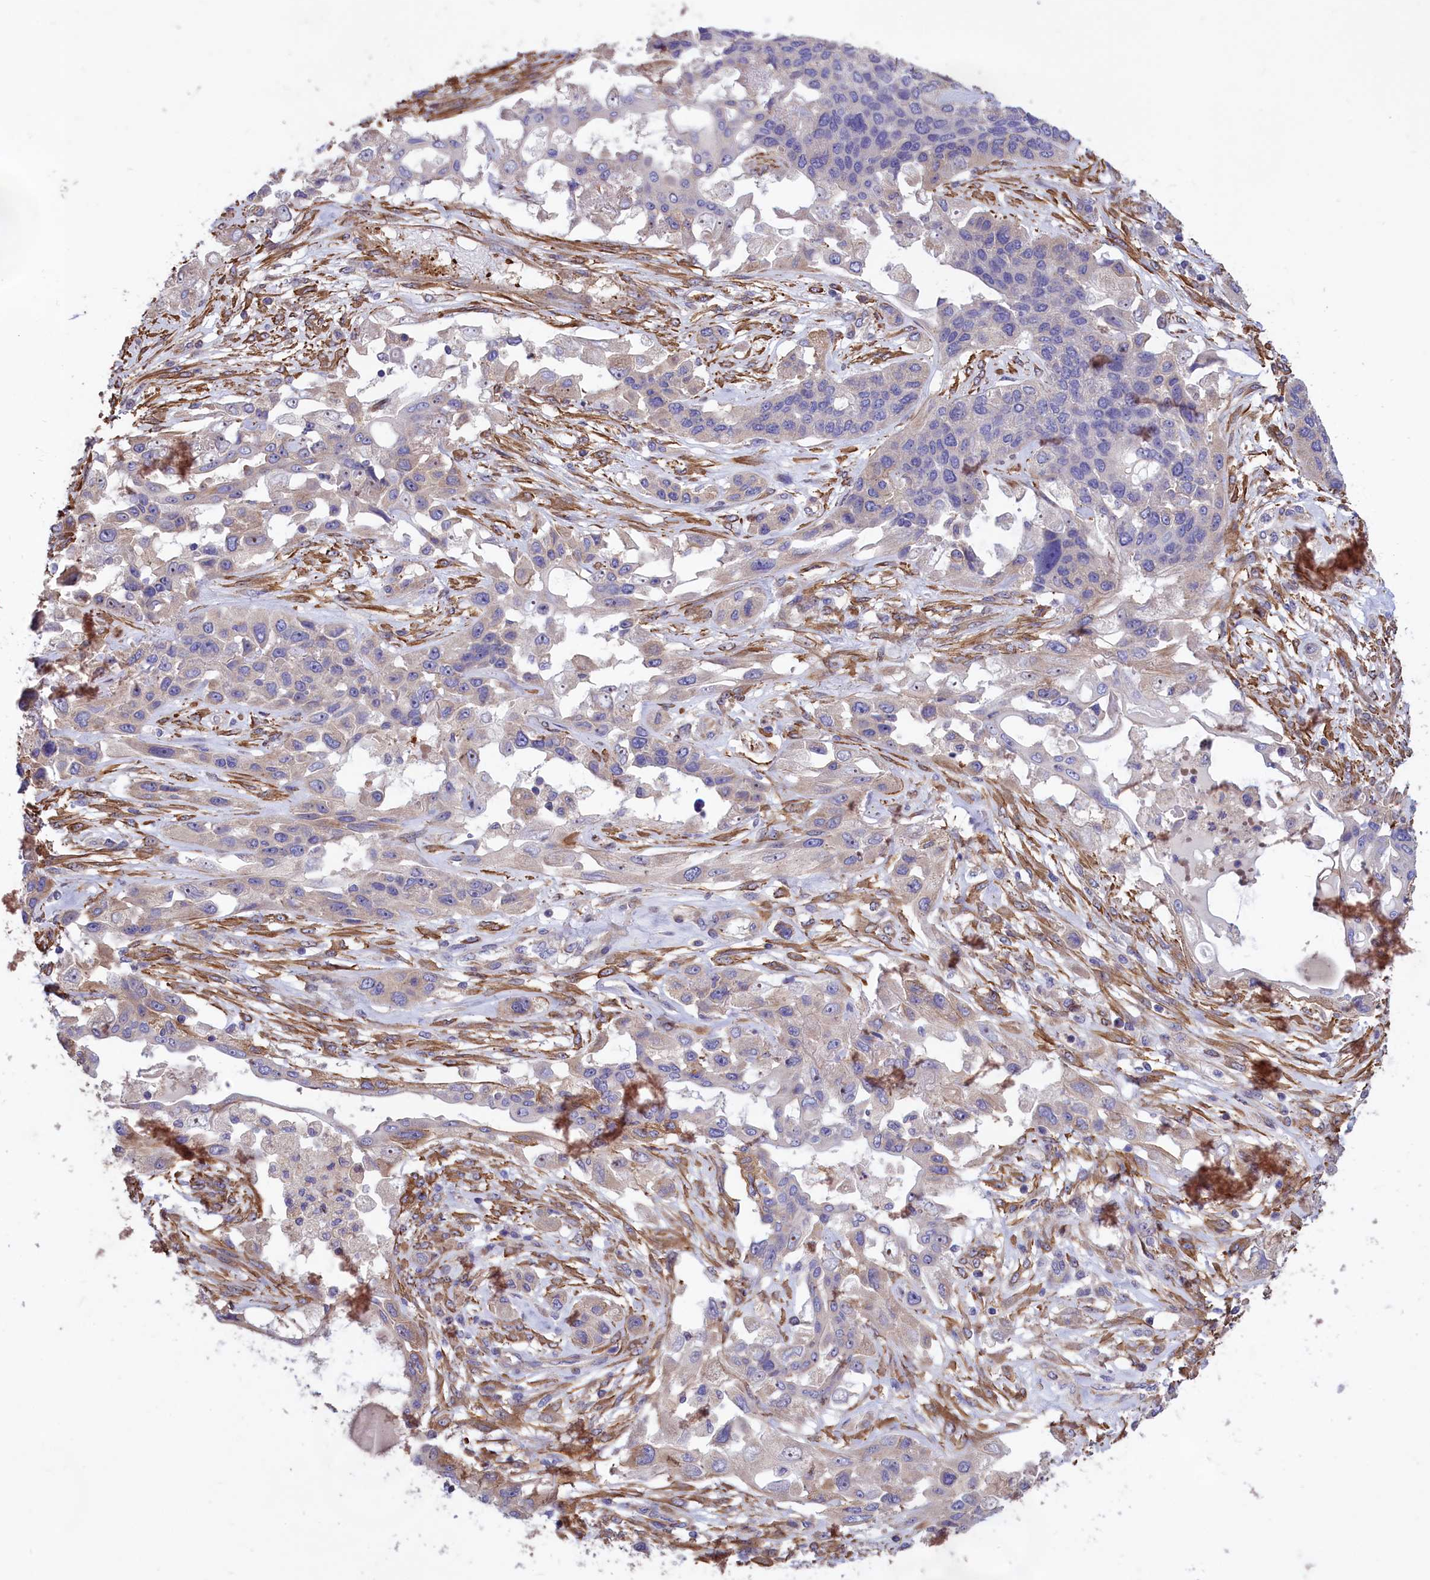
{"staining": {"intensity": "weak", "quantity": "<25%", "location": "cytoplasmic/membranous"}, "tissue": "lung cancer", "cell_type": "Tumor cells", "image_type": "cancer", "snomed": [{"axis": "morphology", "description": "Squamous cell carcinoma, NOS"}, {"axis": "topography", "description": "Lung"}], "caption": "High power microscopy photomicrograph of an immunohistochemistry image of squamous cell carcinoma (lung), revealing no significant expression in tumor cells.", "gene": "AMDHD2", "patient": {"sex": "female", "age": 70}}